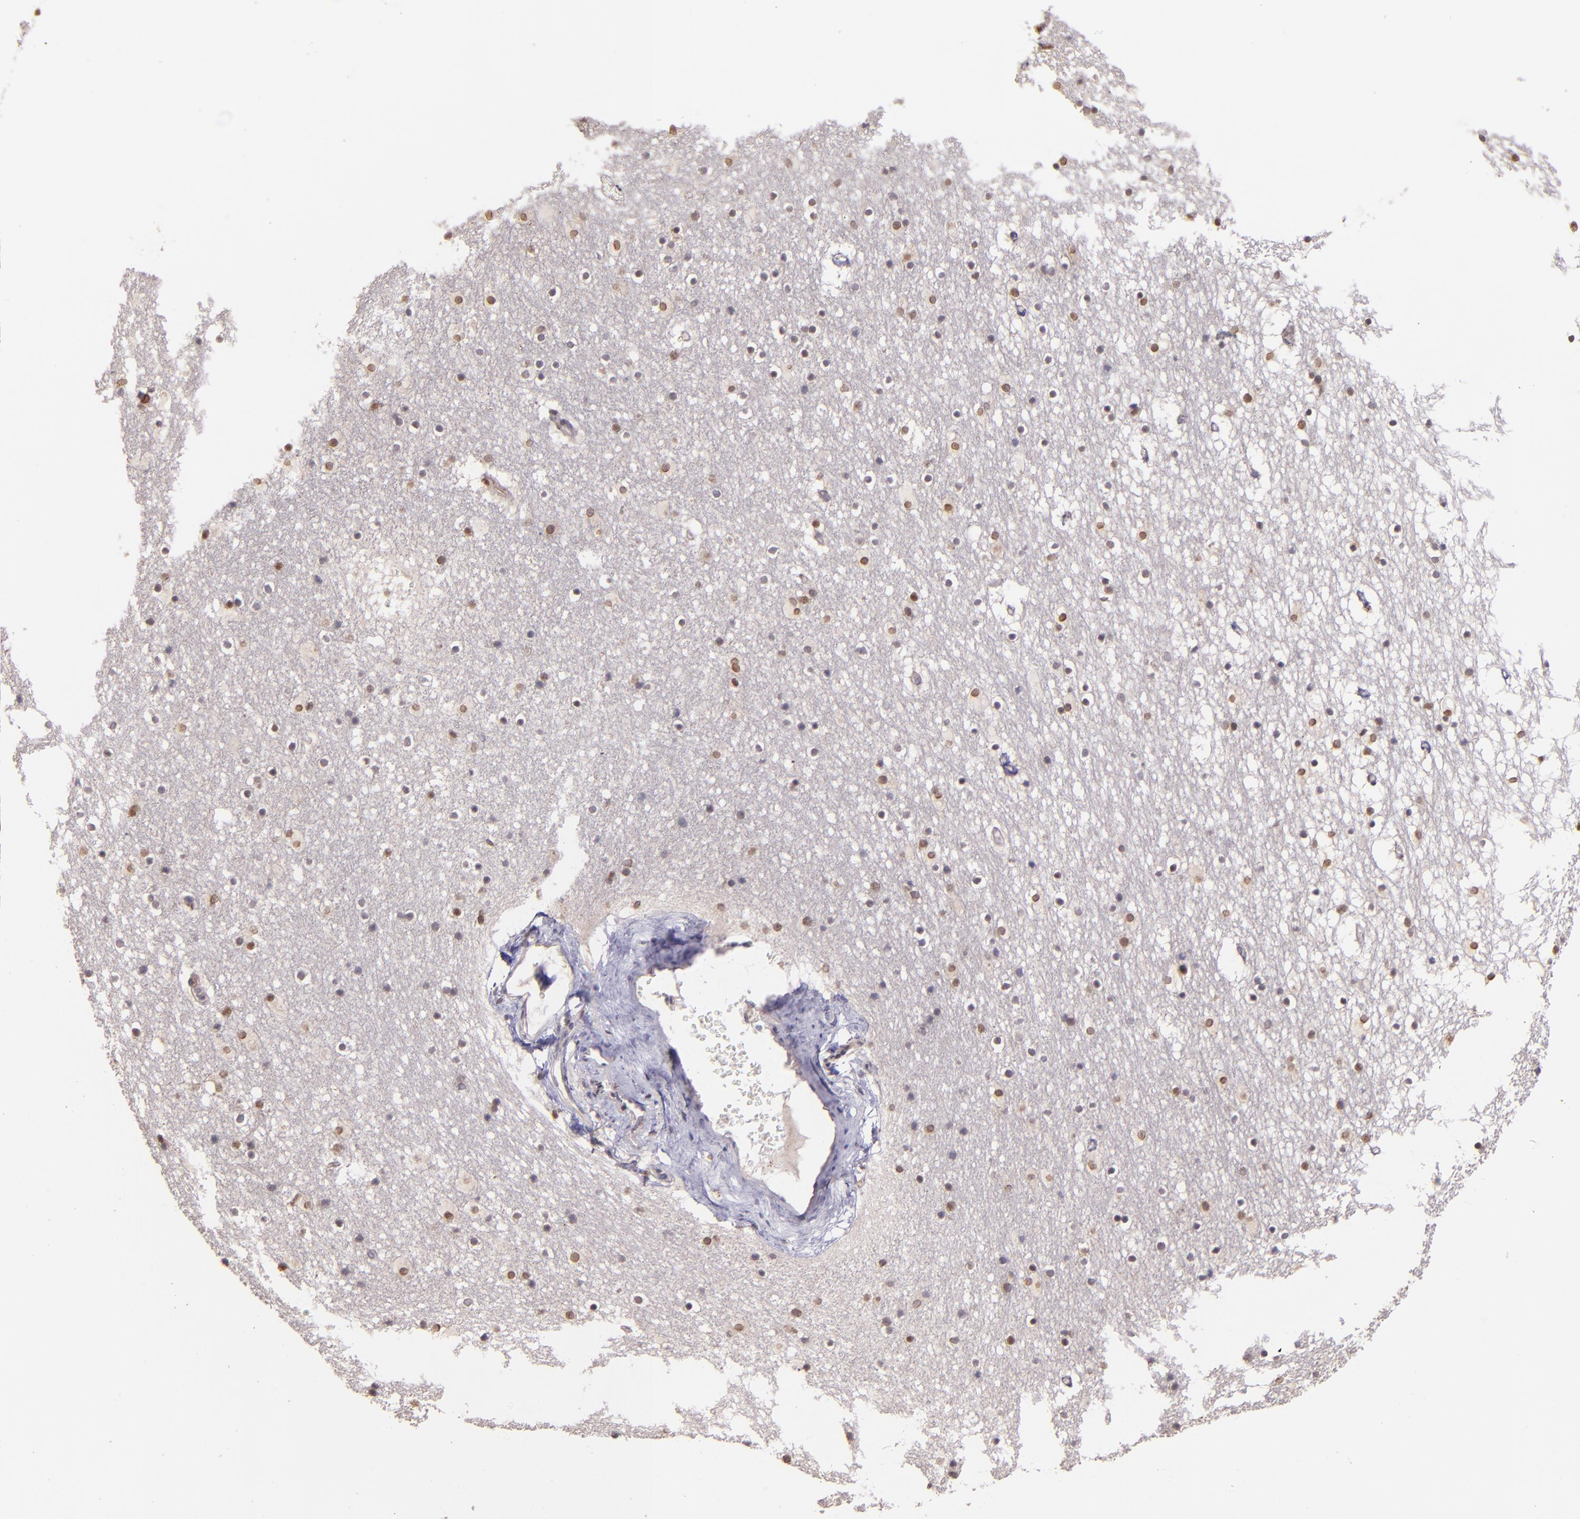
{"staining": {"intensity": "negative", "quantity": "none", "location": "none"}, "tissue": "caudate", "cell_type": "Glial cells", "image_type": "normal", "snomed": [{"axis": "morphology", "description": "Normal tissue, NOS"}, {"axis": "topography", "description": "Lateral ventricle wall"}], "caption": "Human caudate stained for a protein using IHC exhibits no expression in glial cells.", "gene": "NUP62CL", "patient": {"sex": "male", "age": 45}}